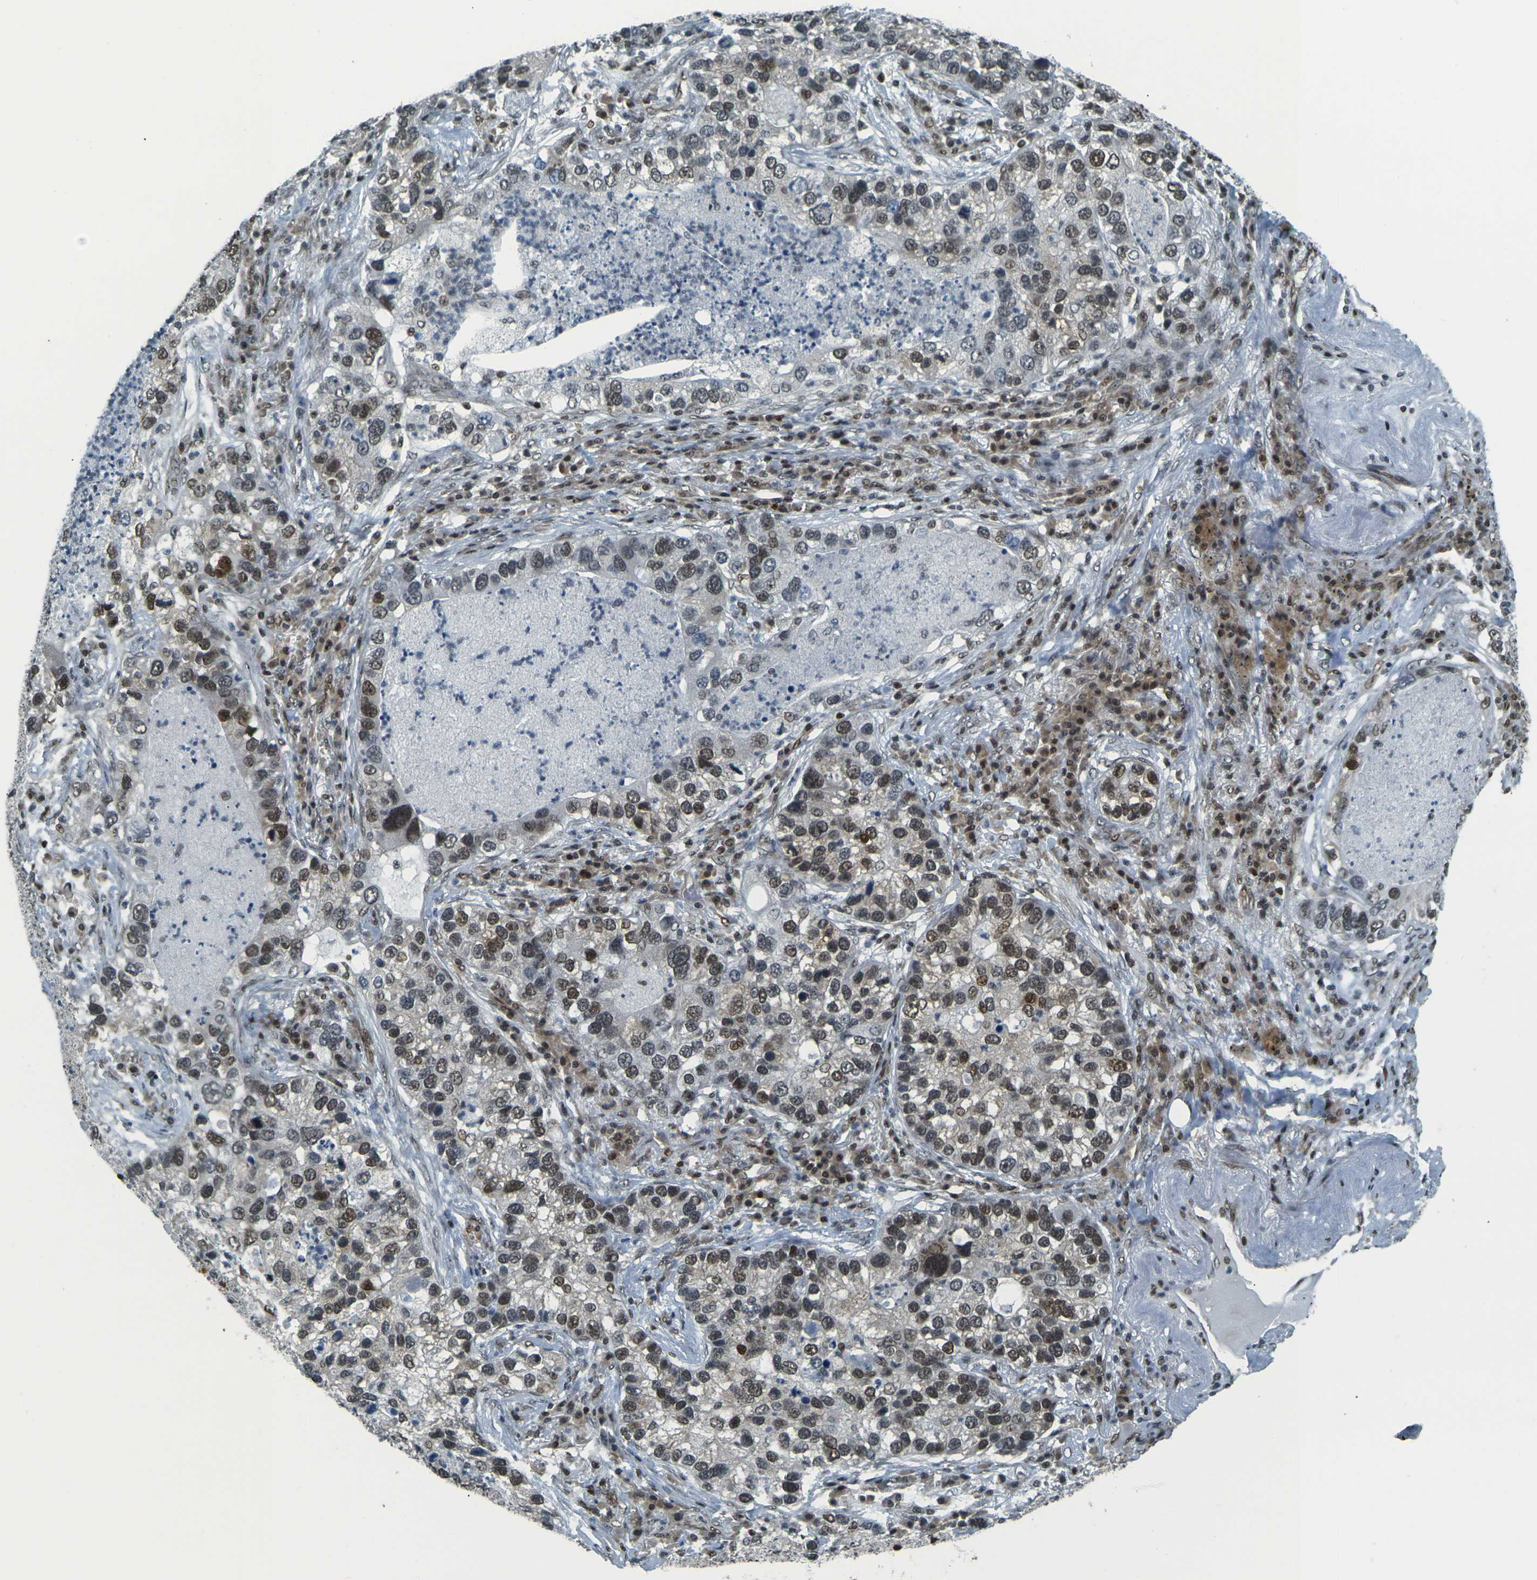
{"staining": {"intensity": "strong", "quantity": ">75%", "location": "nuclear"}, "tissue": "lung cancer", "cell_type": "Tumor cells", "image_type": "cancer", "snomed": [{"axis": "morphology", "description": "Normal tissue, NOS"}, {"axis": "morphology", "description": "Adenocarcinoma, NOS"}, {"axis": "topography", "description": "Bronchus"}, {"axis": "topography", "description": "Lung"}], "caption": "Lung adenocarcinoma stained with a protein marker shows strong staining in tumor cells.", "gene": "NHEJ1", "patient": {"sex": "male", "age": 54}}